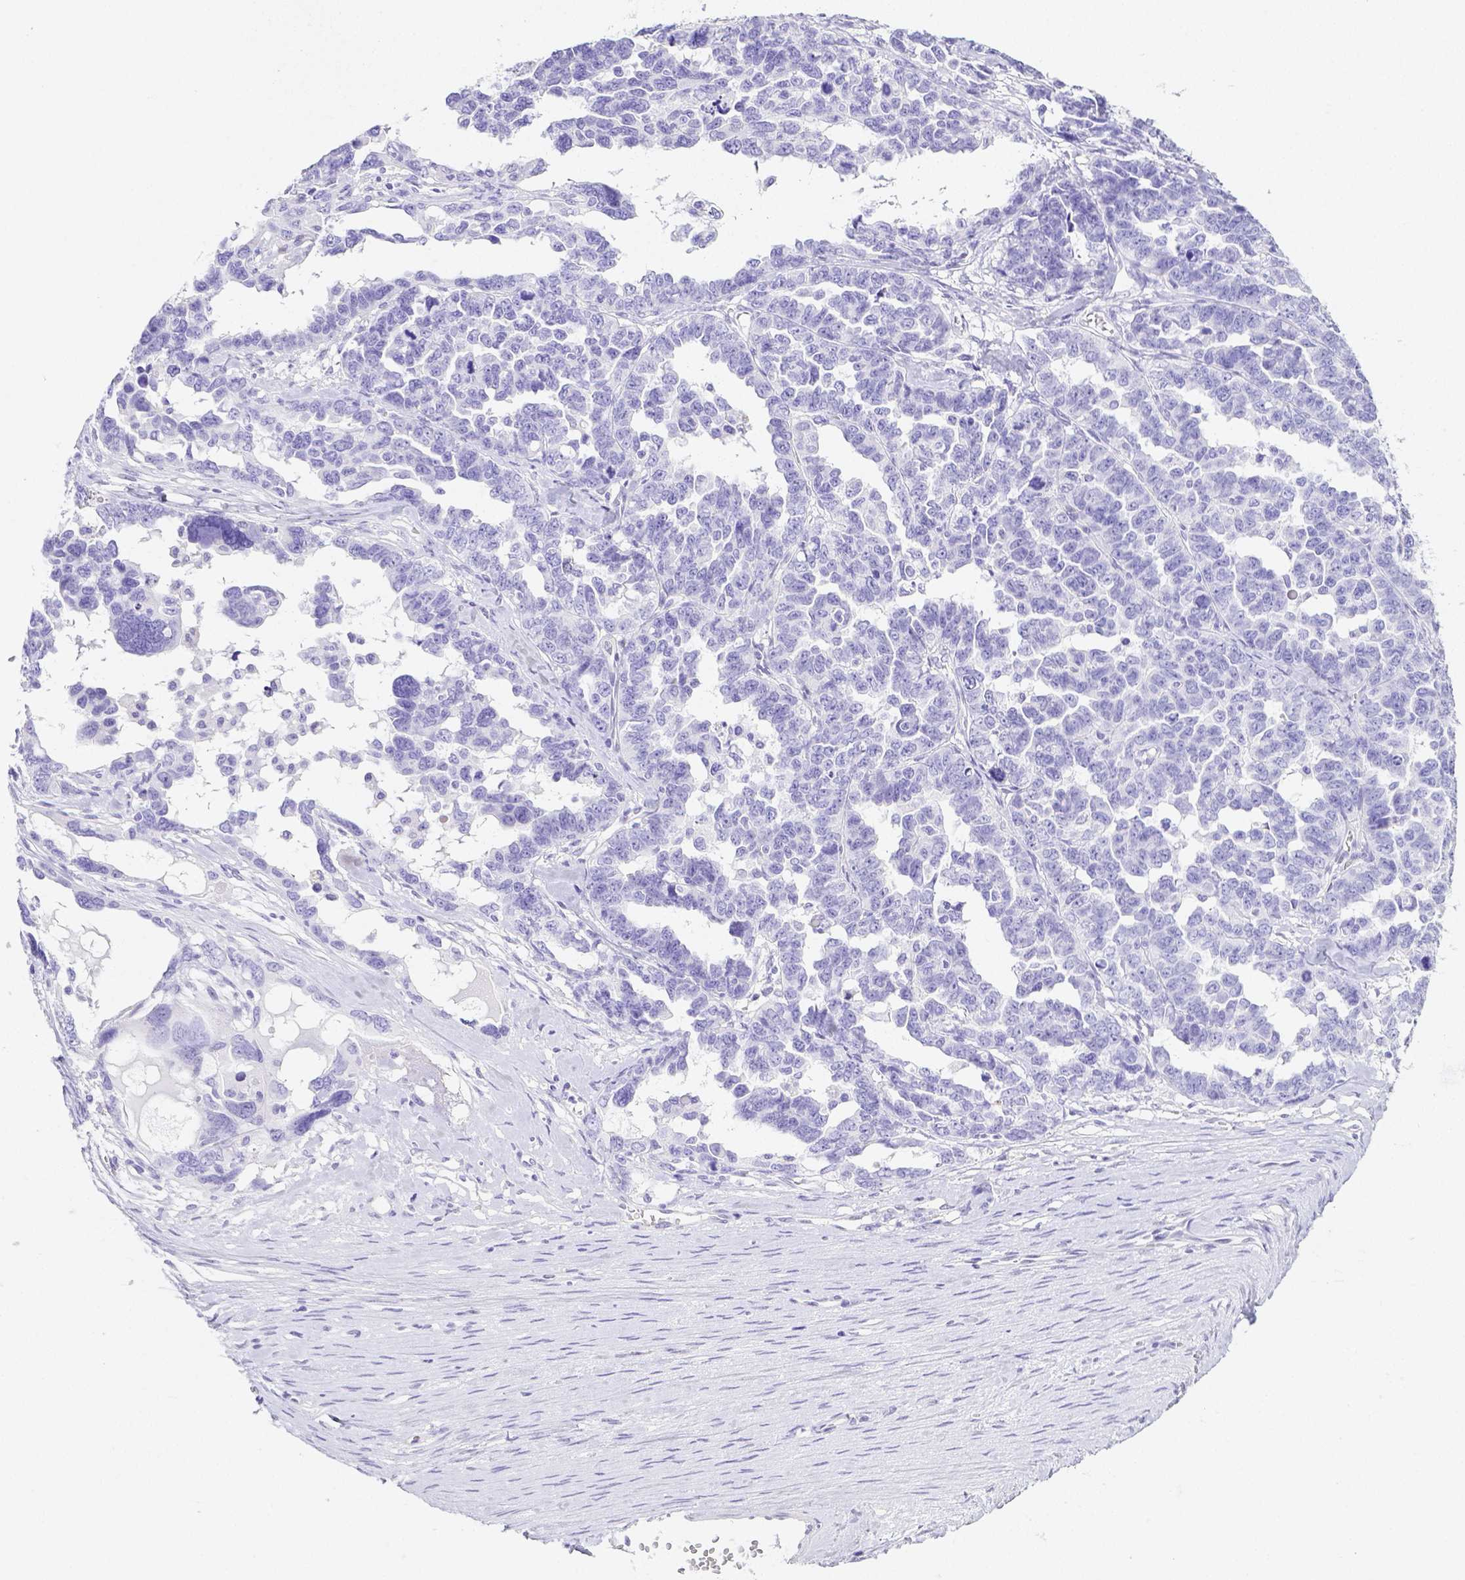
{"staining": {"intensity": "negative", "quantity": "none", "location": "none"}, "tissue": "ovarian cancer", "cell_type": "Tumor cells", "image_type": "cancer", "snomed": [{"axis": "morphology", "description": "Cystadenocarcinoma, serous, NOS"}, {"axis": "topography", "description": "Ovary"}], "caption": "Tumor cells show no significant positivity in serous cystadenocarcinoma (ovarian). Brightfield microscopy of IHC stained with DAB (3,3'-diaminobenzidine) (brown) and hematoxylin (blue), captured at high magnification.", "gene": "ARHGAP36", "patient": {"sex": "female", "age": 69}}